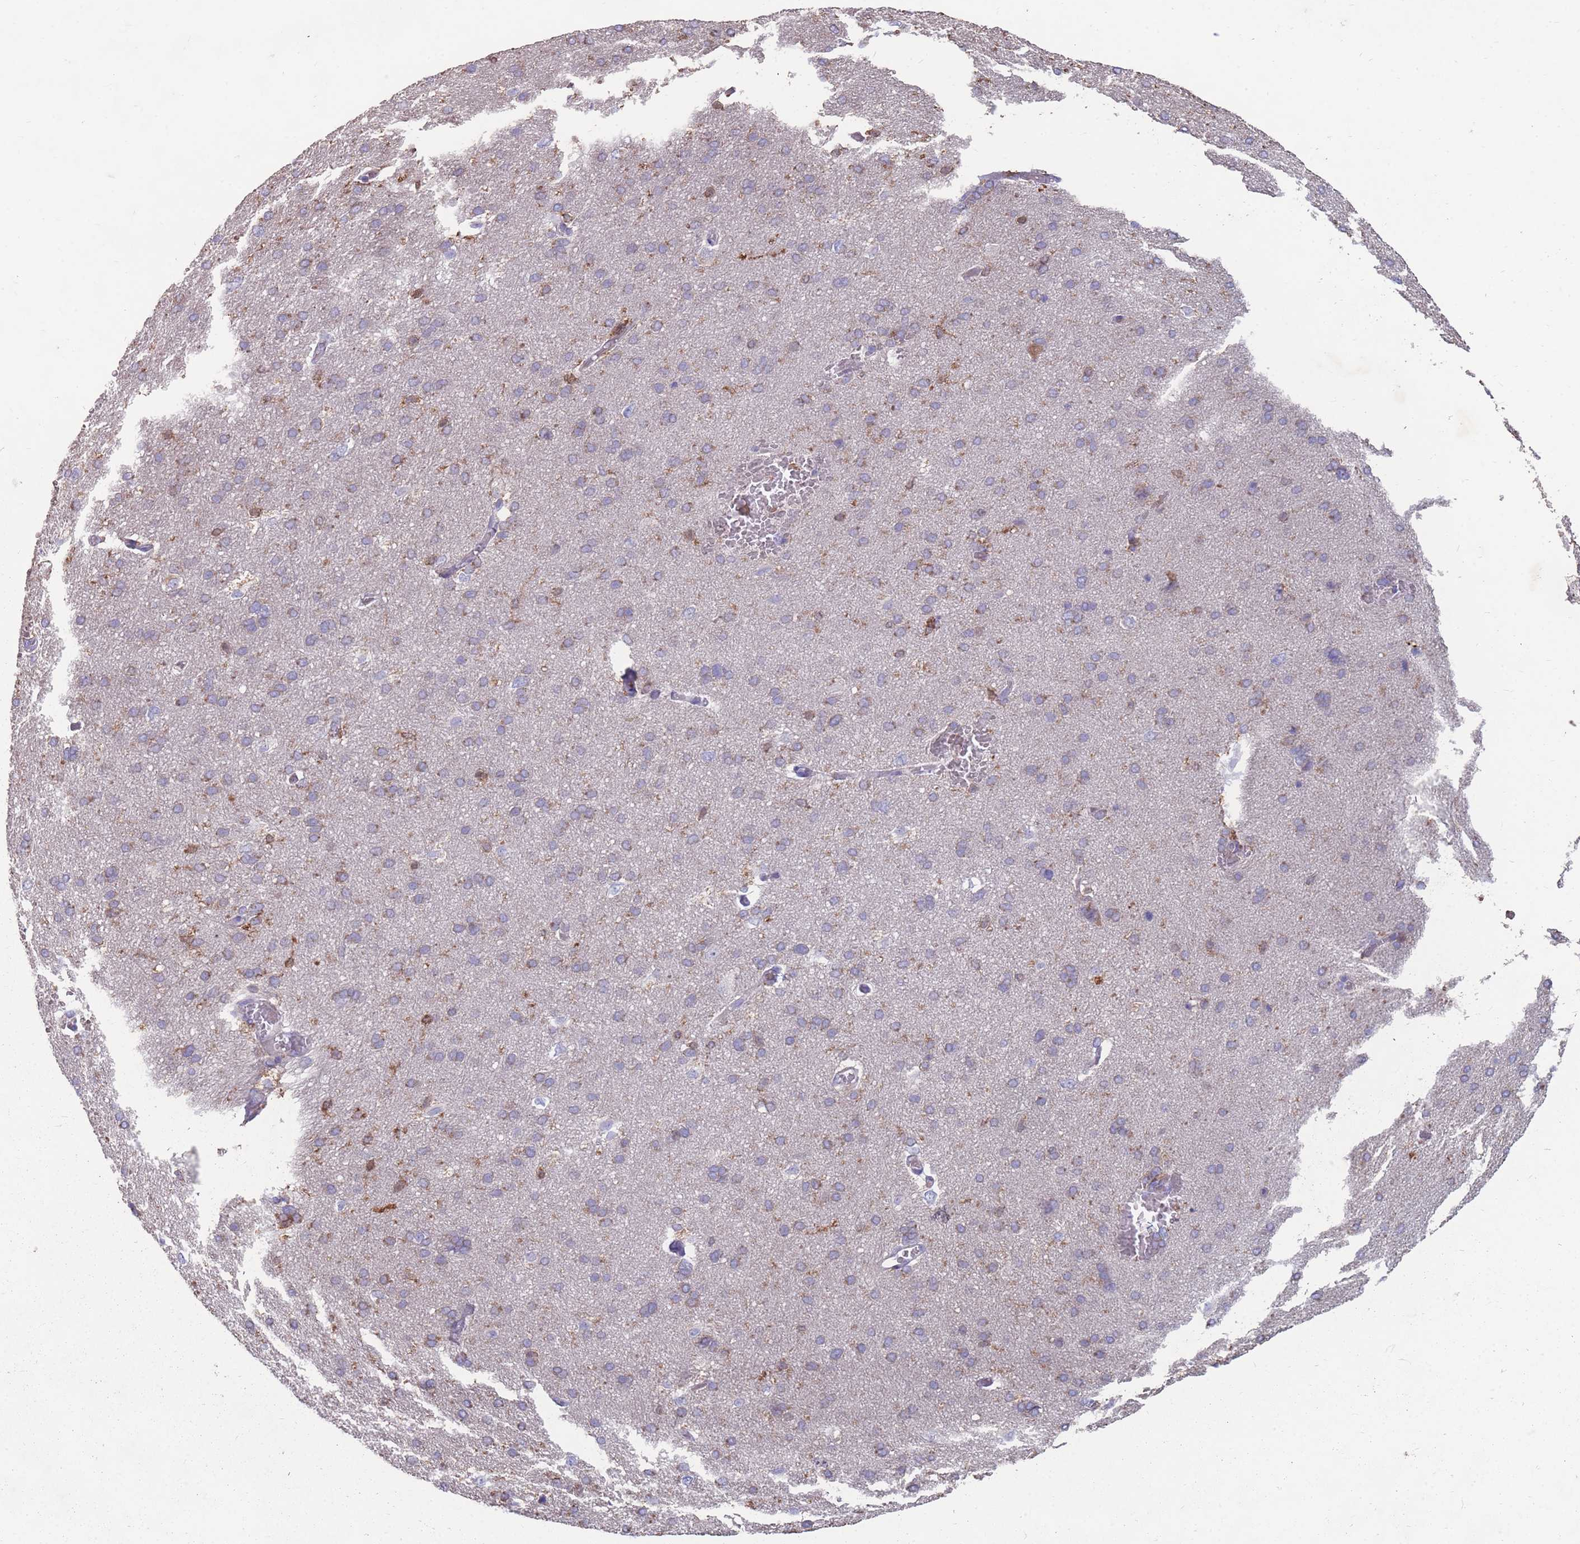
{"staining": {"intensity": "weak", "quantity": "25%-75%", "location": "cytoplasmic/membranous"}, "tissue": "cerebral cortex", "cell_type": "Endothelial cells", "image_type": "normal", "snomed": [{"axis": "morphology", "description": "Normal tissue, NOS"}, {"axis": "topography", "description": "Cerebral cortex"}], "caption": "Approximately 25%-75% of endothelial cells in unremarkable cerebral cortex demonstrate weak cytoplasmic/membranous protein expression as visualized by brown immunohistochemical staining.", "gene": "CD33", "patient": {"sex": "male", "age": 62}}